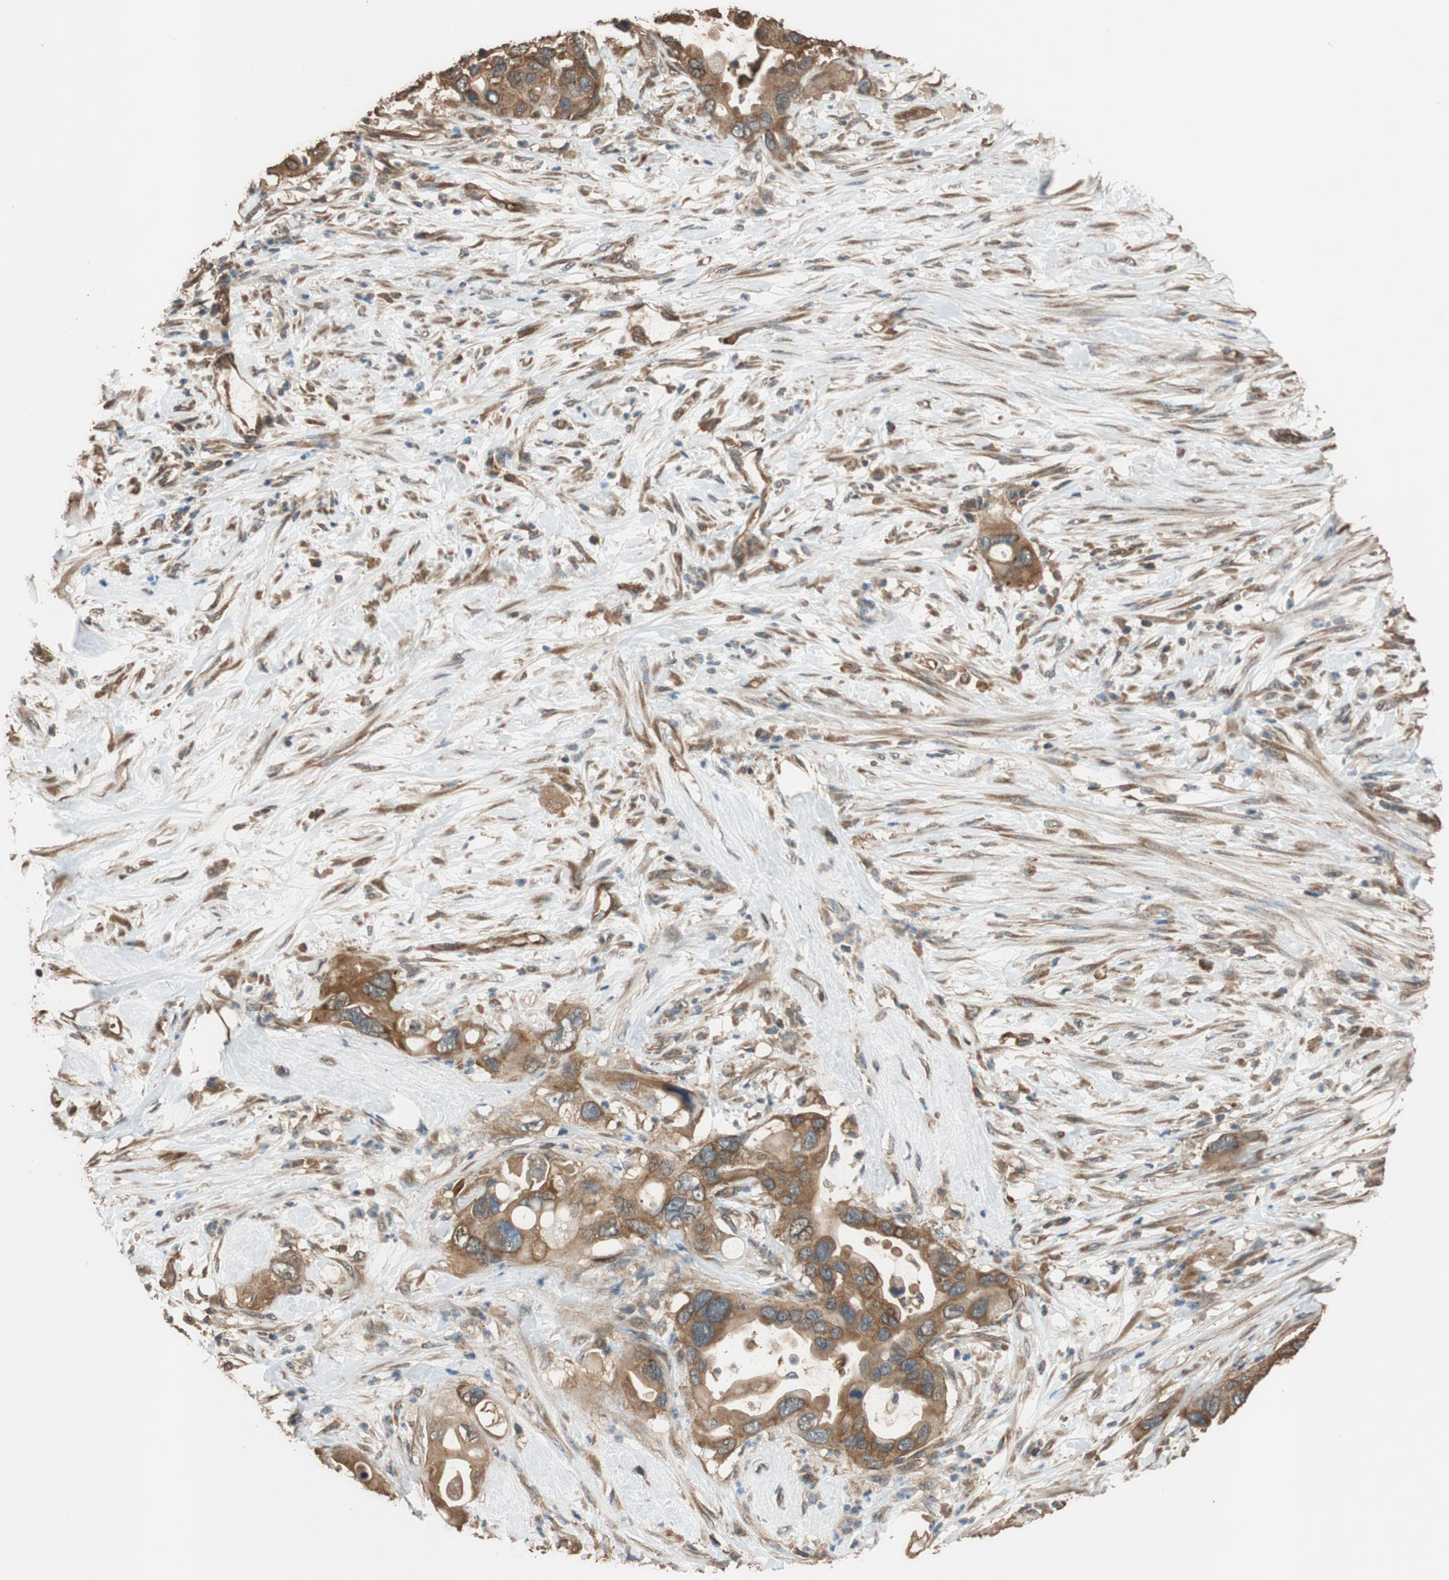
{"staining": {"intensity": "moderate", "quantity": ">75%", "location": "cytoplasmic/membranous"}, "tissue": "pancreatic cancer", "cell_type": "Tumor cells", "image_type": "cancer", "snomed": [{"axis": "morphology", "description": "Adenocarcinoma, NOS"}, {"axis": "topography", "description": "Pancreas"}], "caption": "Immunohistochemical staining of human pancreatic adenocarcinoma displays moderate cytoplasmic/membranous protein staining in approximately >75% of tumor cells.", "gene": "MST1R", "patient": {"sex": "female", "age": 71}}